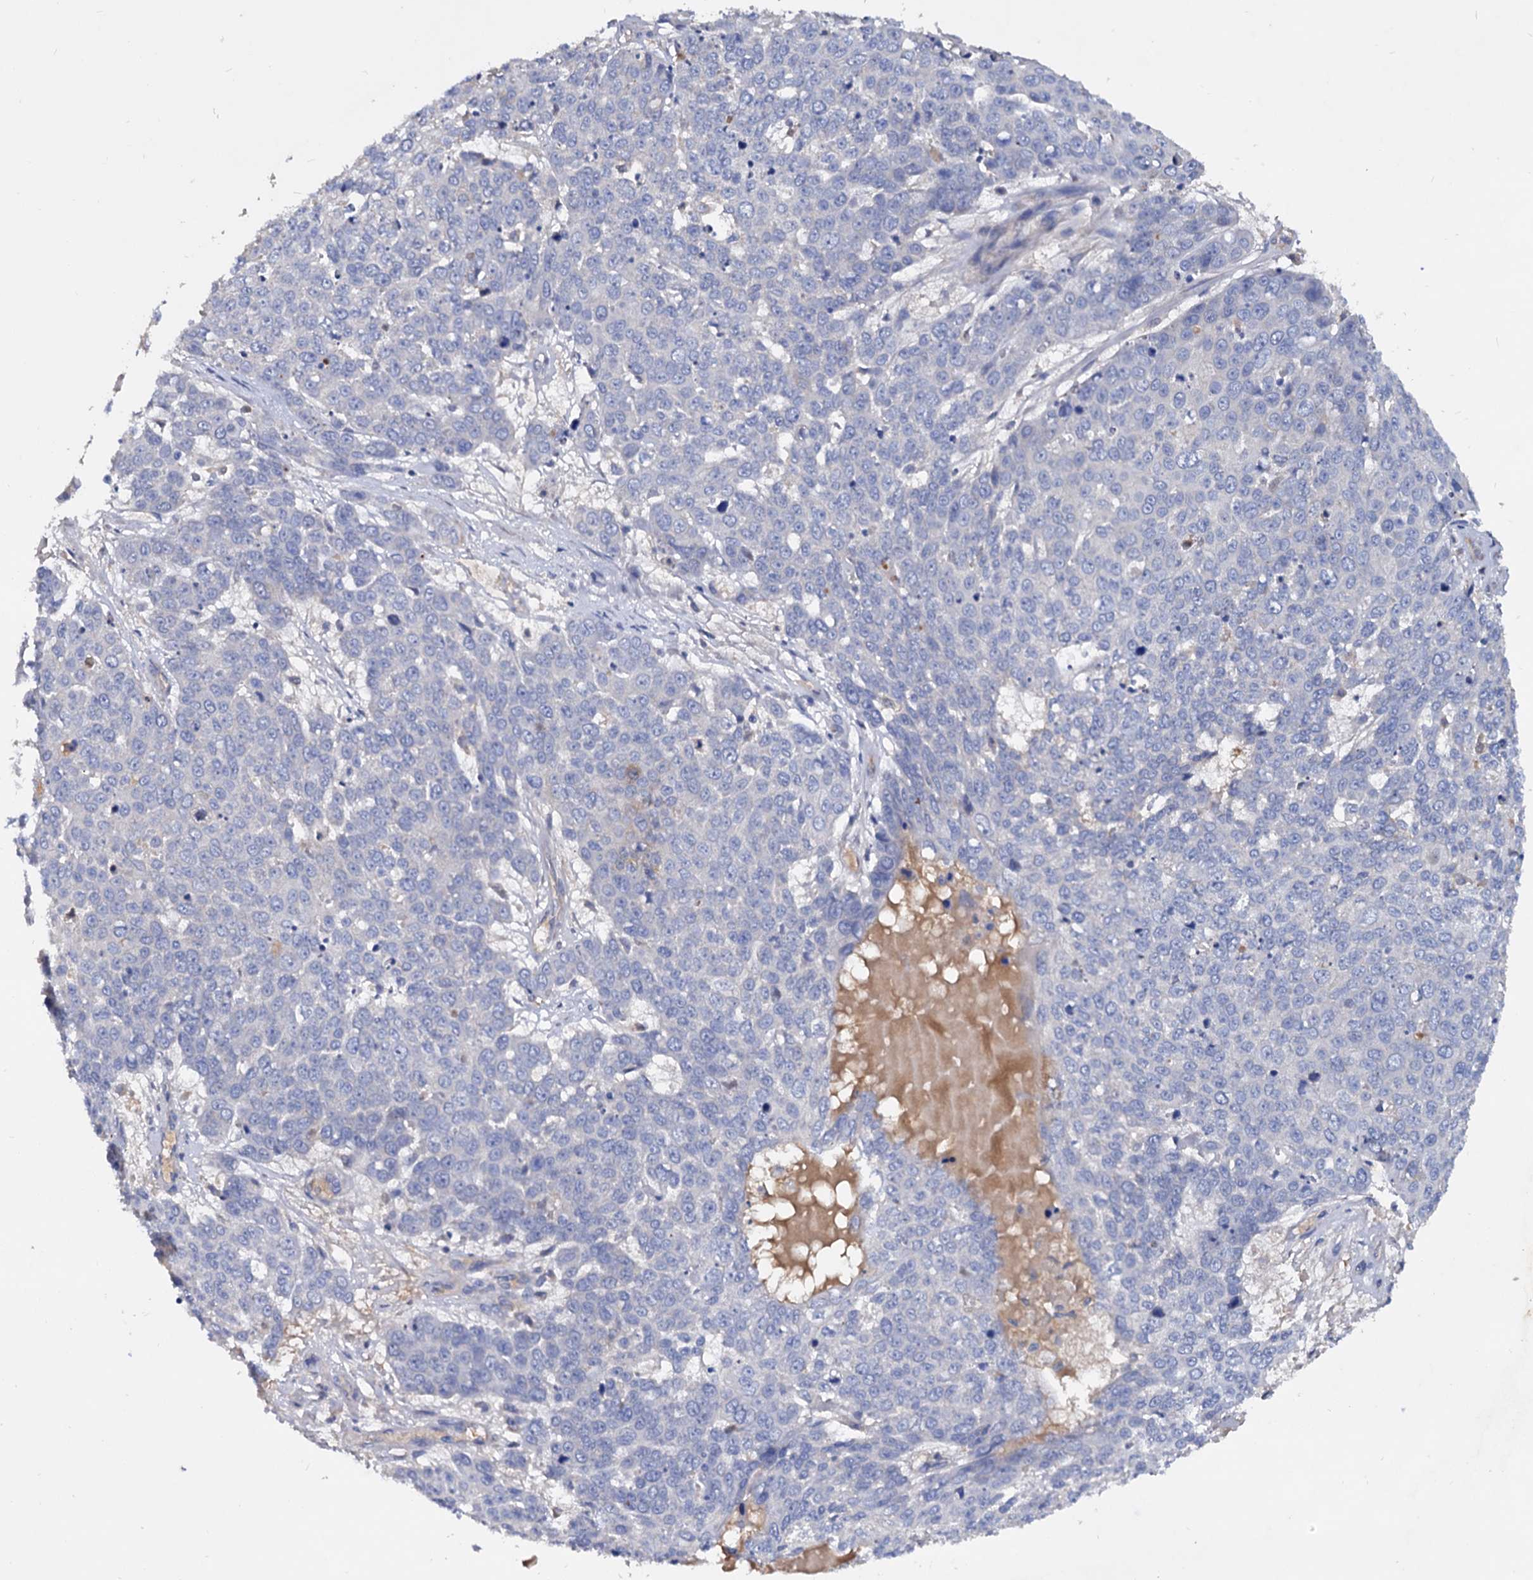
{"staining": {"intensity": "negative", "quantity": "none", "location": "none"}, "tissue": "skin cancer", "cell_type": "Tumor cells", "image_type": "cancer", "snomed": [{"axis": "morphology", "description": "Squamous cell carcinoma, NOS"}, {"axis": "topography", "description": "Skin"}], "caption": "Tumor cells are negative for brown protein staining in squamous cell carcinoma (skin). The staining was performed using DAB to visualize the protein expression in brown, while the nuclei were stained in blue with hematoxylin (Magnification: 20x).", "gene": "NPAS4", "patient": {"sex": "male", "age": 71}}